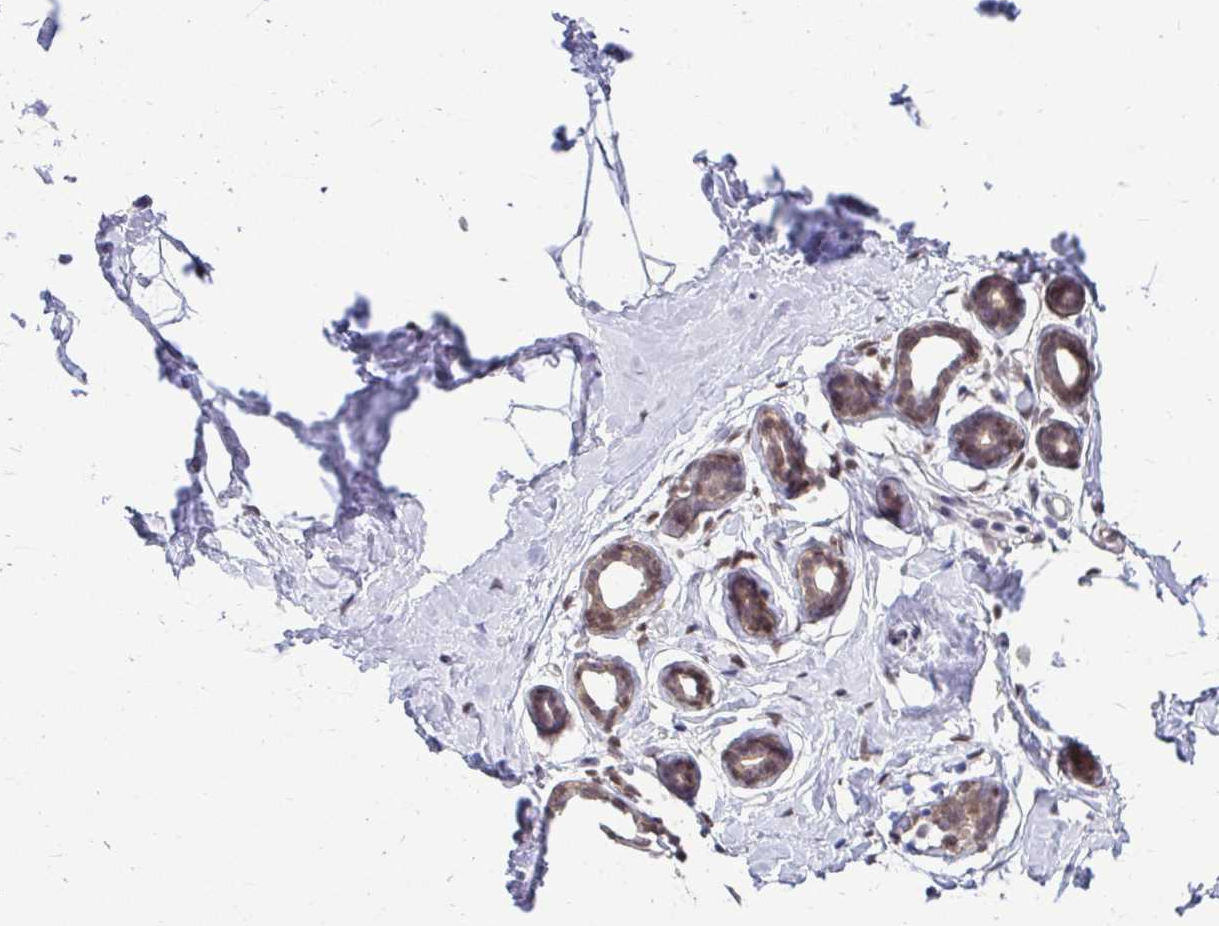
{"staining": {"intensity": "negative", "quantity": "none", "location": "none"}, "tissue": "breast", "cell_type": "Adipocytes", "image_type": "normal", "snomed": [{"axis": "morphology", "description": "Normal tissue, NOS"}, {"axis": "topography", "description": "Breast"}], "caption": "Breast was stained to show a protein in brown. There is no significant expression in adipocytes. (DAB immunohistochemistry, high magnification).", "gene": "BANF1", "patient": {"sex": "female", "age": 32}}